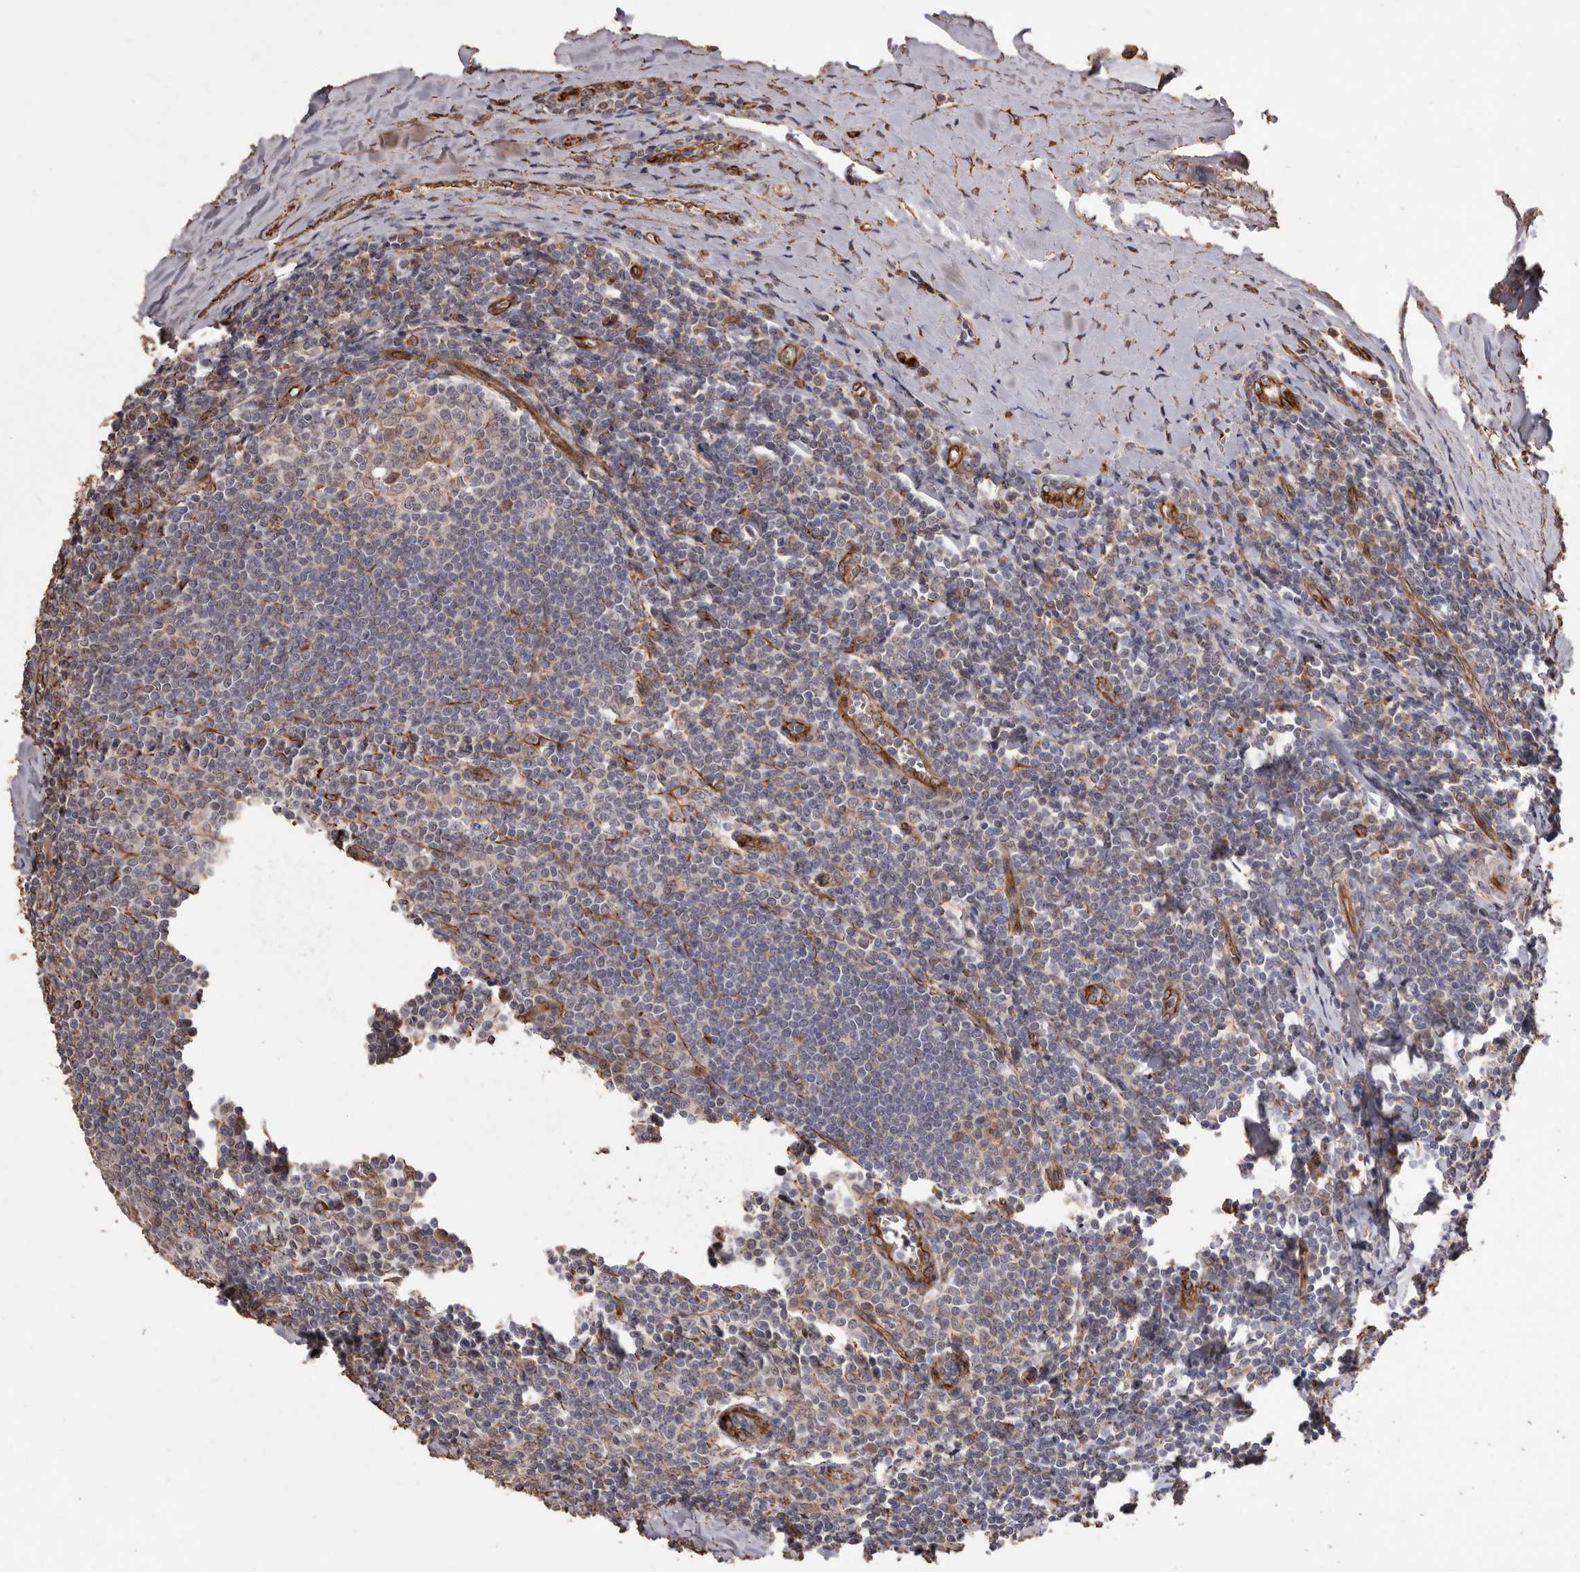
{"staining": {"intensity": "negative", "quantity": "none", "location": "none"}, "tissue": "tonsil", "cell_type": "Germinal center cells", "image_type": "normal", "snomed": [{"axis": "morphology", "description": "Normal tissue, NOS"}, {"axis": "topography", "description": "Tonsil"}], "caption": "Immunohistochemistry (IHC) histopathology image of normal tonsil: tonsil stained with DAB (3,3'-diaminobenzidine) reveals no significant protein expression in germinal center cells.", "gene": "BRAT1", "patient": {"sex": "male", "age": 27}}